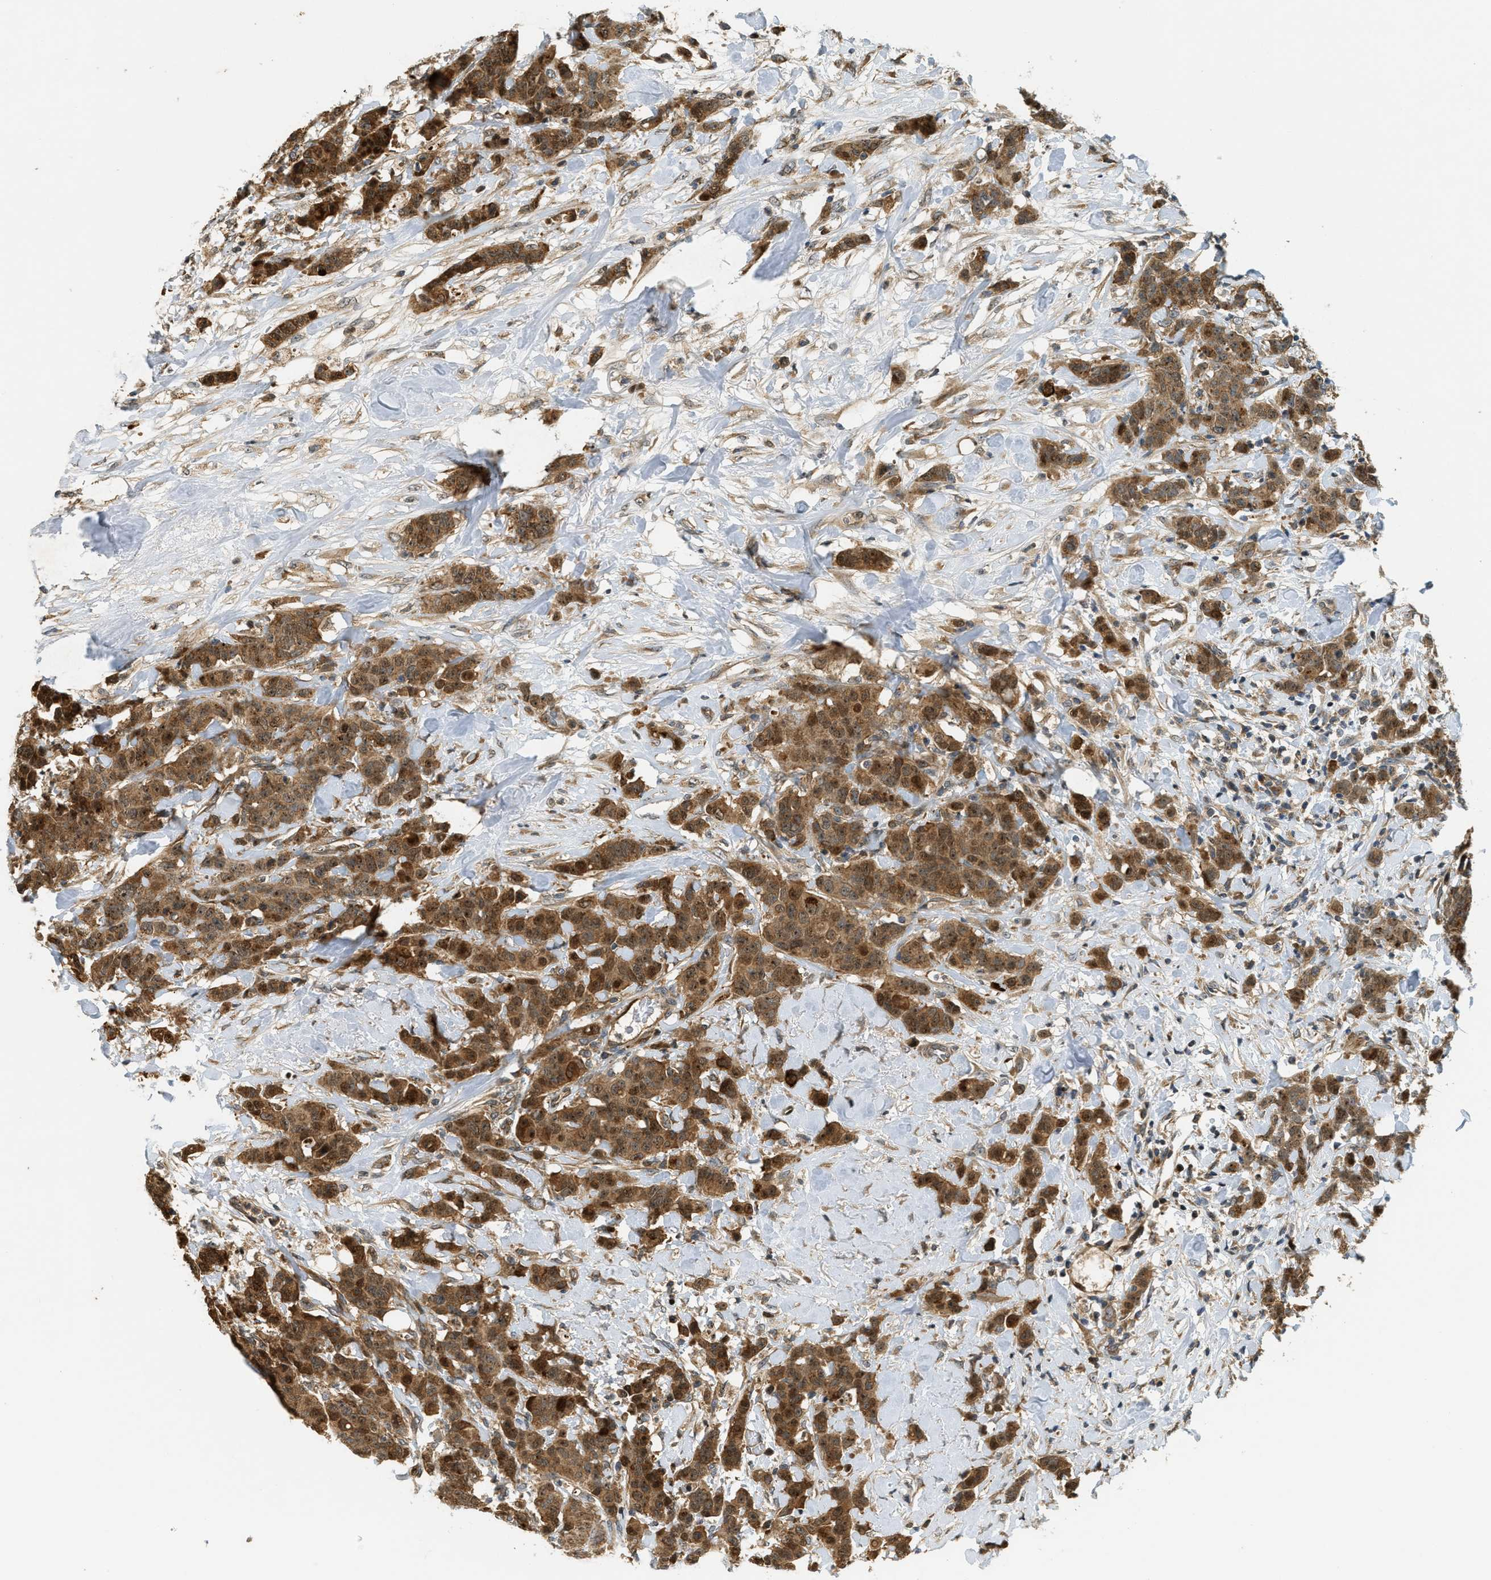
{"staining": {"intensity": "moderate", "quantity": ">75%", "location": "cytoplasmic/membranous,nuclear"}, "tissue": "breast cancer", "cell_type": "Tumor cells", "image_type": "cancer", "snomed": [{"axis": "morphology", "description": "Normal tissue, NOS"}, {"axis": "morphology", "description": "Duct carcinoma"}, {"axis": "topography", "description": "Breast"}], "caption": "Moderate cytoplasmic/membranous and nuclear positivity for a protein is seen in about >75% of tumor cells of infiltrating ductal carcinoma (breast) using immunohistochemistry.", "gene": "TRAPPC14", "patient": {"sex": "female", "age": 40}}